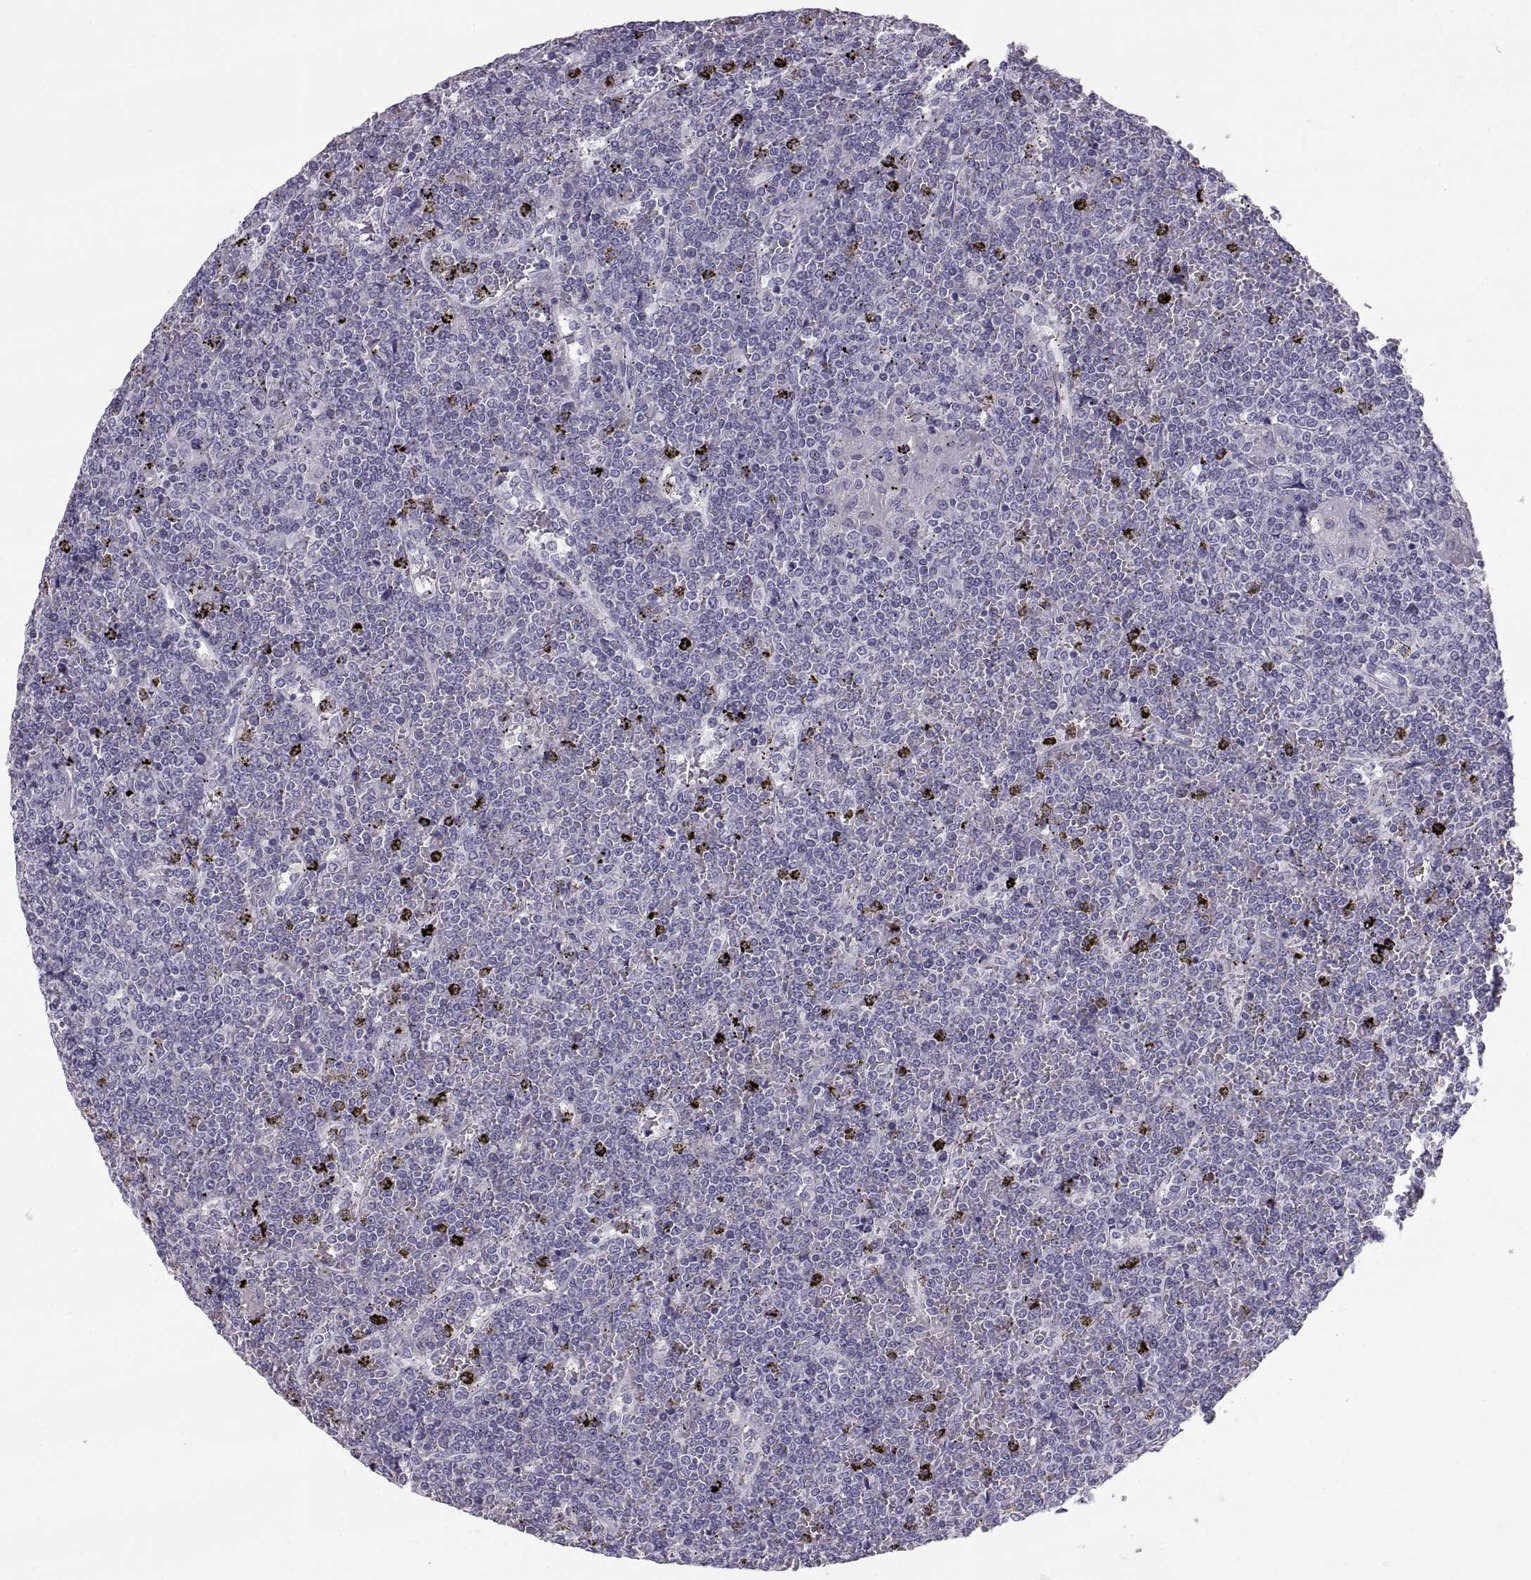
{"staining": {"intensity": "negative", "quantity": "none", "location": "none"}, "tissue": "lymphoma", "cell_type": "Tumor cells", "image_type": "cancer", "snomed": [{"axis": "morphology", "description": "Malignant lymphoma, non-Hodgkin's type, Low grade"}, {"axis": "topography", "description": "Spleen"}], "caption": "A micrograph of lymphoma stained for a protein shows no brown staining in tumor cells. The staining was performed using DAB (3,3'-diaminobenzidine) to visualize the protein expression in brown, while the nuclei were stained in blue with hematoxylin (Magnification: 20x).", "gene": "PTN", "patient": {"sex": "female", "age": 19}}